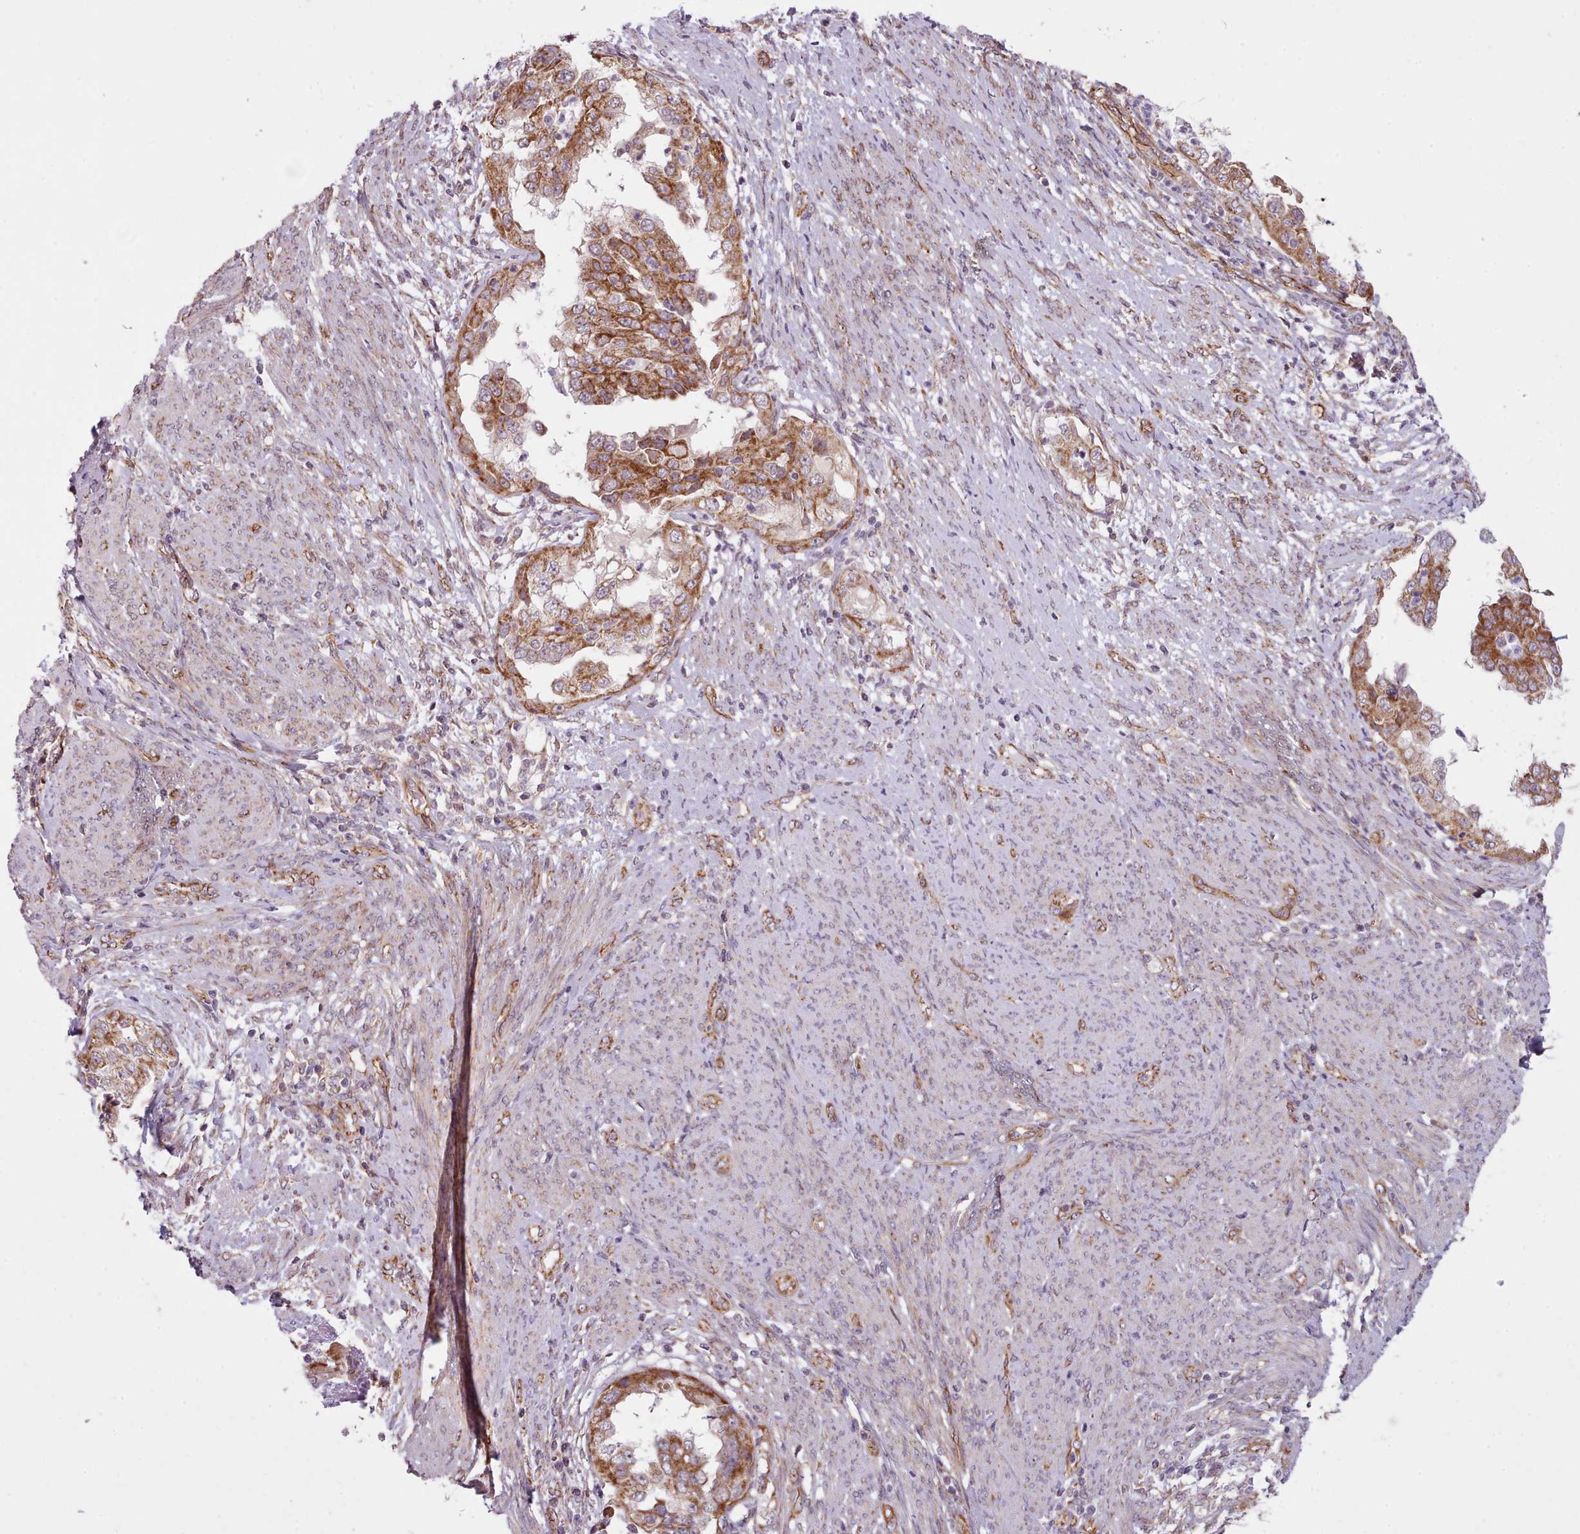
{"staining": {"intensity": "strong", "quantity": ">75%", "location": "cytoplasmic/membranous"}, "tissue": "endometrial cancer", "cell_type": "Tumor cells", "image_type": "cancer", "snomed": [{"axis": "morphology", "description": "Adenocarcinoma, NOS"}, {"axis": "topography", "description": "Endometrium"}], "caption": "Strong cytoplasmic/membranous protein expression is appreciated in about >75% of tumor cells in endometrial adenocarcinoma.", "gene": "MRPL46", "patient": {"sex": "female", "age": 85}}